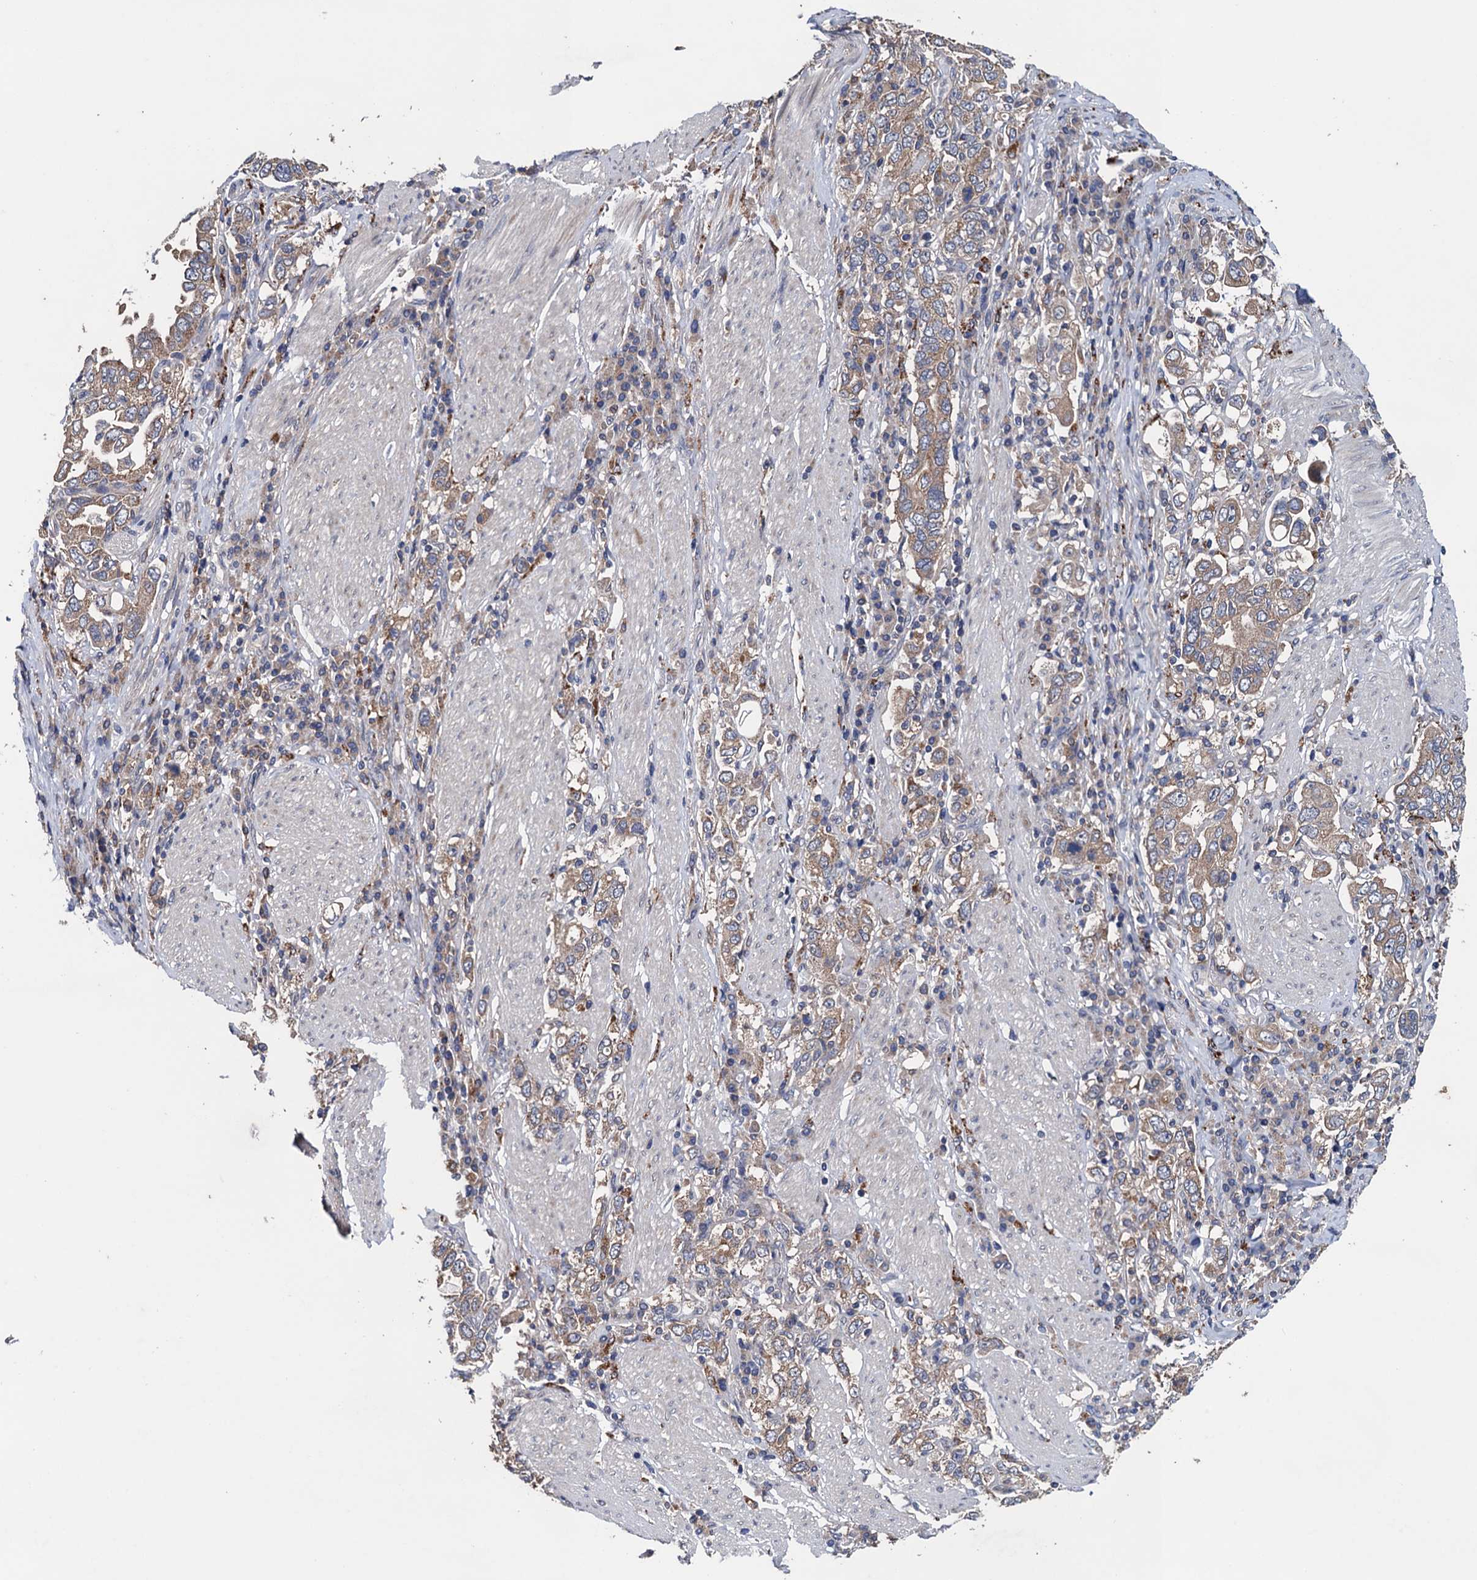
{"staining": {"intensity": "moderate", "quantity": ">75%", "location": "cytoplasmic/membranous"}, "tissue": "stomach cancer", "cell_type": "Tumor cells", "image_type": "cancer", "snomed": [{"axis": "morphology", "description": "Adenocarcinoma, NOS"}, {"axis": "topography", "description": "Stomach, upper"}], "caption": "IHC photomicrograph of neoplastic tissue: stomach adenocarcinoma stained using immunohistochemistry shows medium levels of moderate protein expression localized specifically in the cytoplasmic/membranous of tumor cells, appearing as a cytoplasmic/membranous brown color.", "gene": "BLTP3B", "patient": {"sex": "male", "age": 62}}